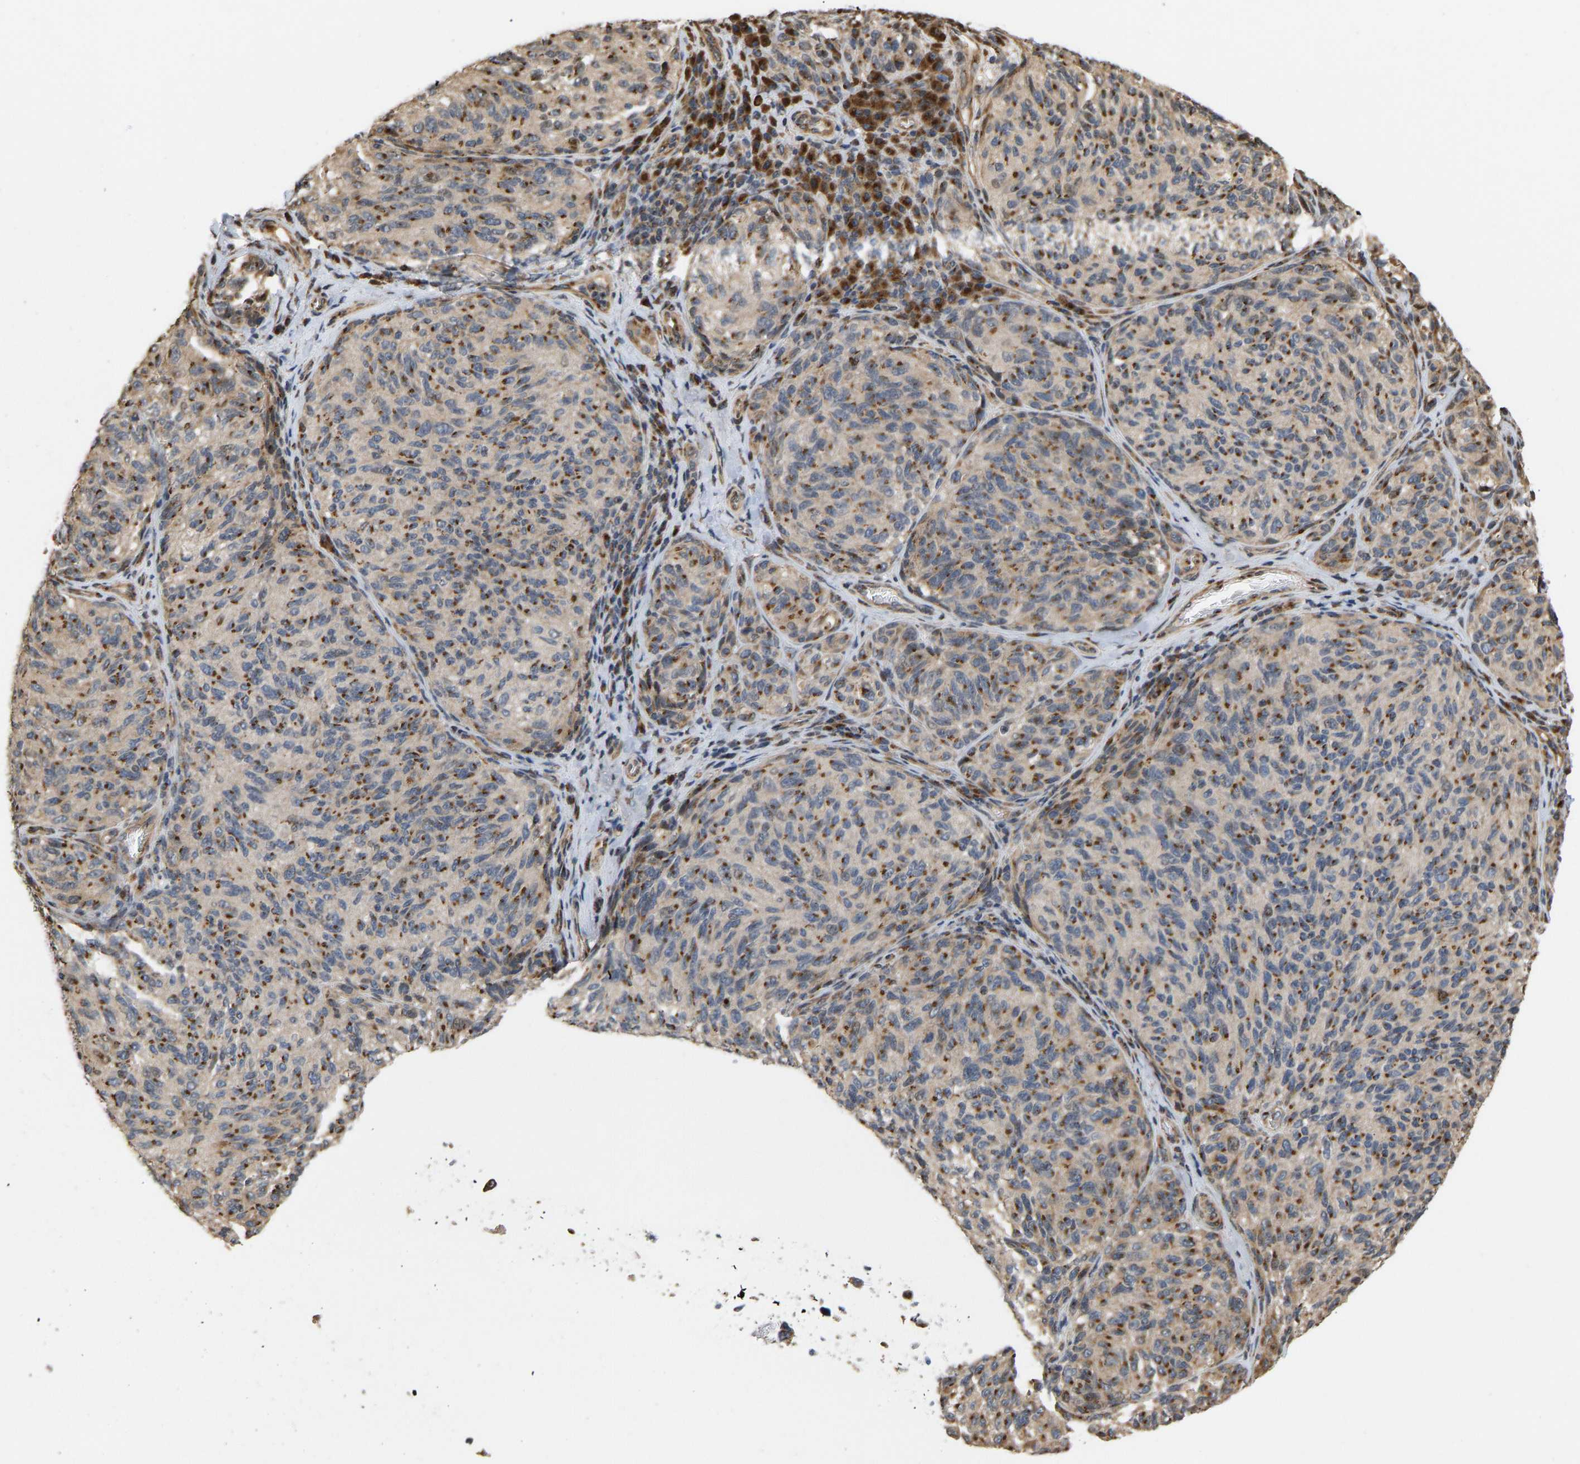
{"staining": {"intensity": "strong", "quantity": ">75%", "location": "cytoplasmic/membranous"}, "tissue": "melanoma", "cell_type": "Tumor cells", "image_type": "cancer", "snomed": [{"axis": "morphology", "description": "Malignant melanoma, NOS"}, {"axis": "topography", "description": "Skin"}], "caption": "Melanoma tissue reveals strong cytoplasmic/membranous expression in about >75% of tumor cells, visualized by immunohistochemistry.", "gene": "YIPF4", "patient": {"sex": "female", "age": 73}}